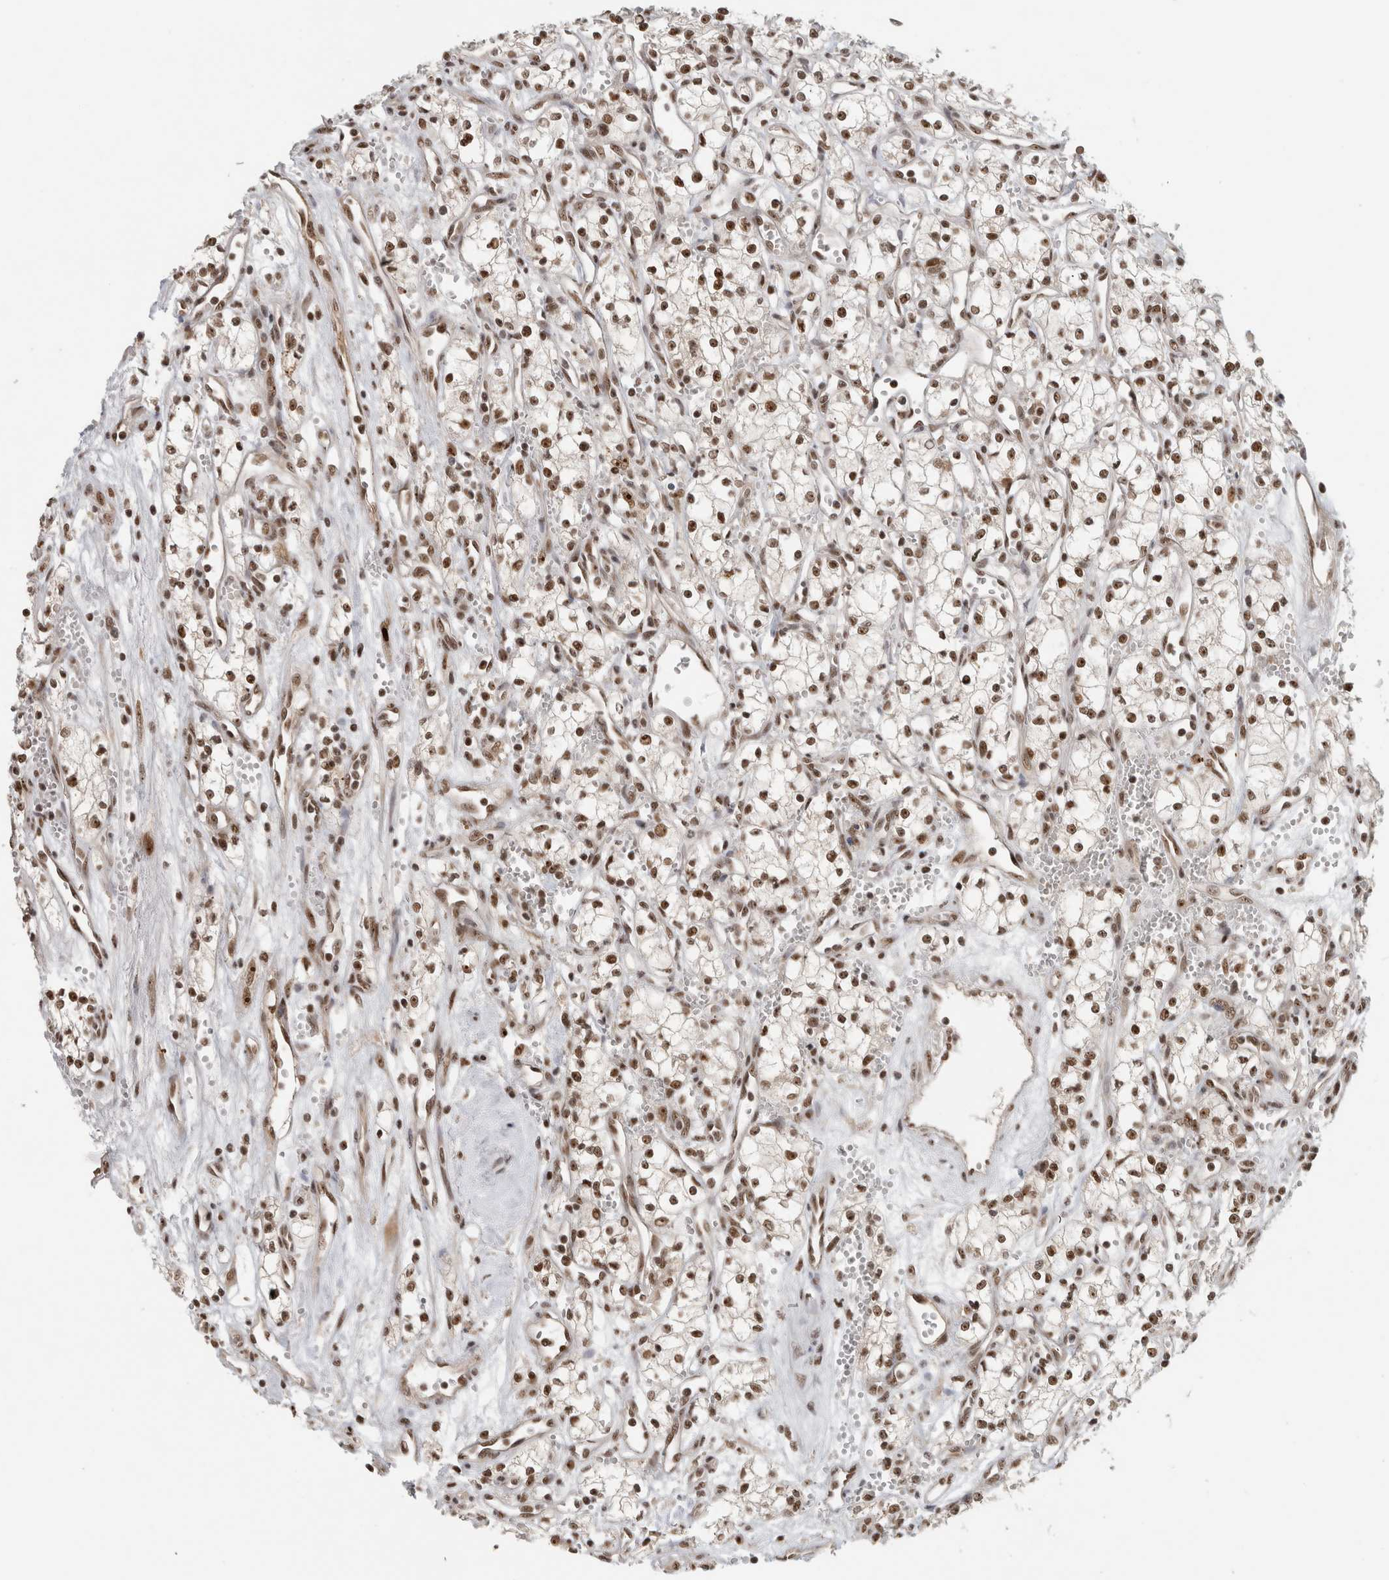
{"staining": {"intensity": "moderate", "quantity": ">75%", "location": "nuclear"}, "tissue": "renal cancer", "cell_type": "Tumor cells", "image_type": "cancer", "snomed": [{"axis": "morphology", "description": "Adenocarcinoma, NOS"}, {"axis": "topography", "description": "Kidney"}], "caption": "Human adenocarcinoma (renal) stained for a protein (brown) reveals moderate nuclear positive staining in approximately >75% of tumor cells.", "gene": "EBNA1BP2", "patient": {"sex": "male", "age": 59}}